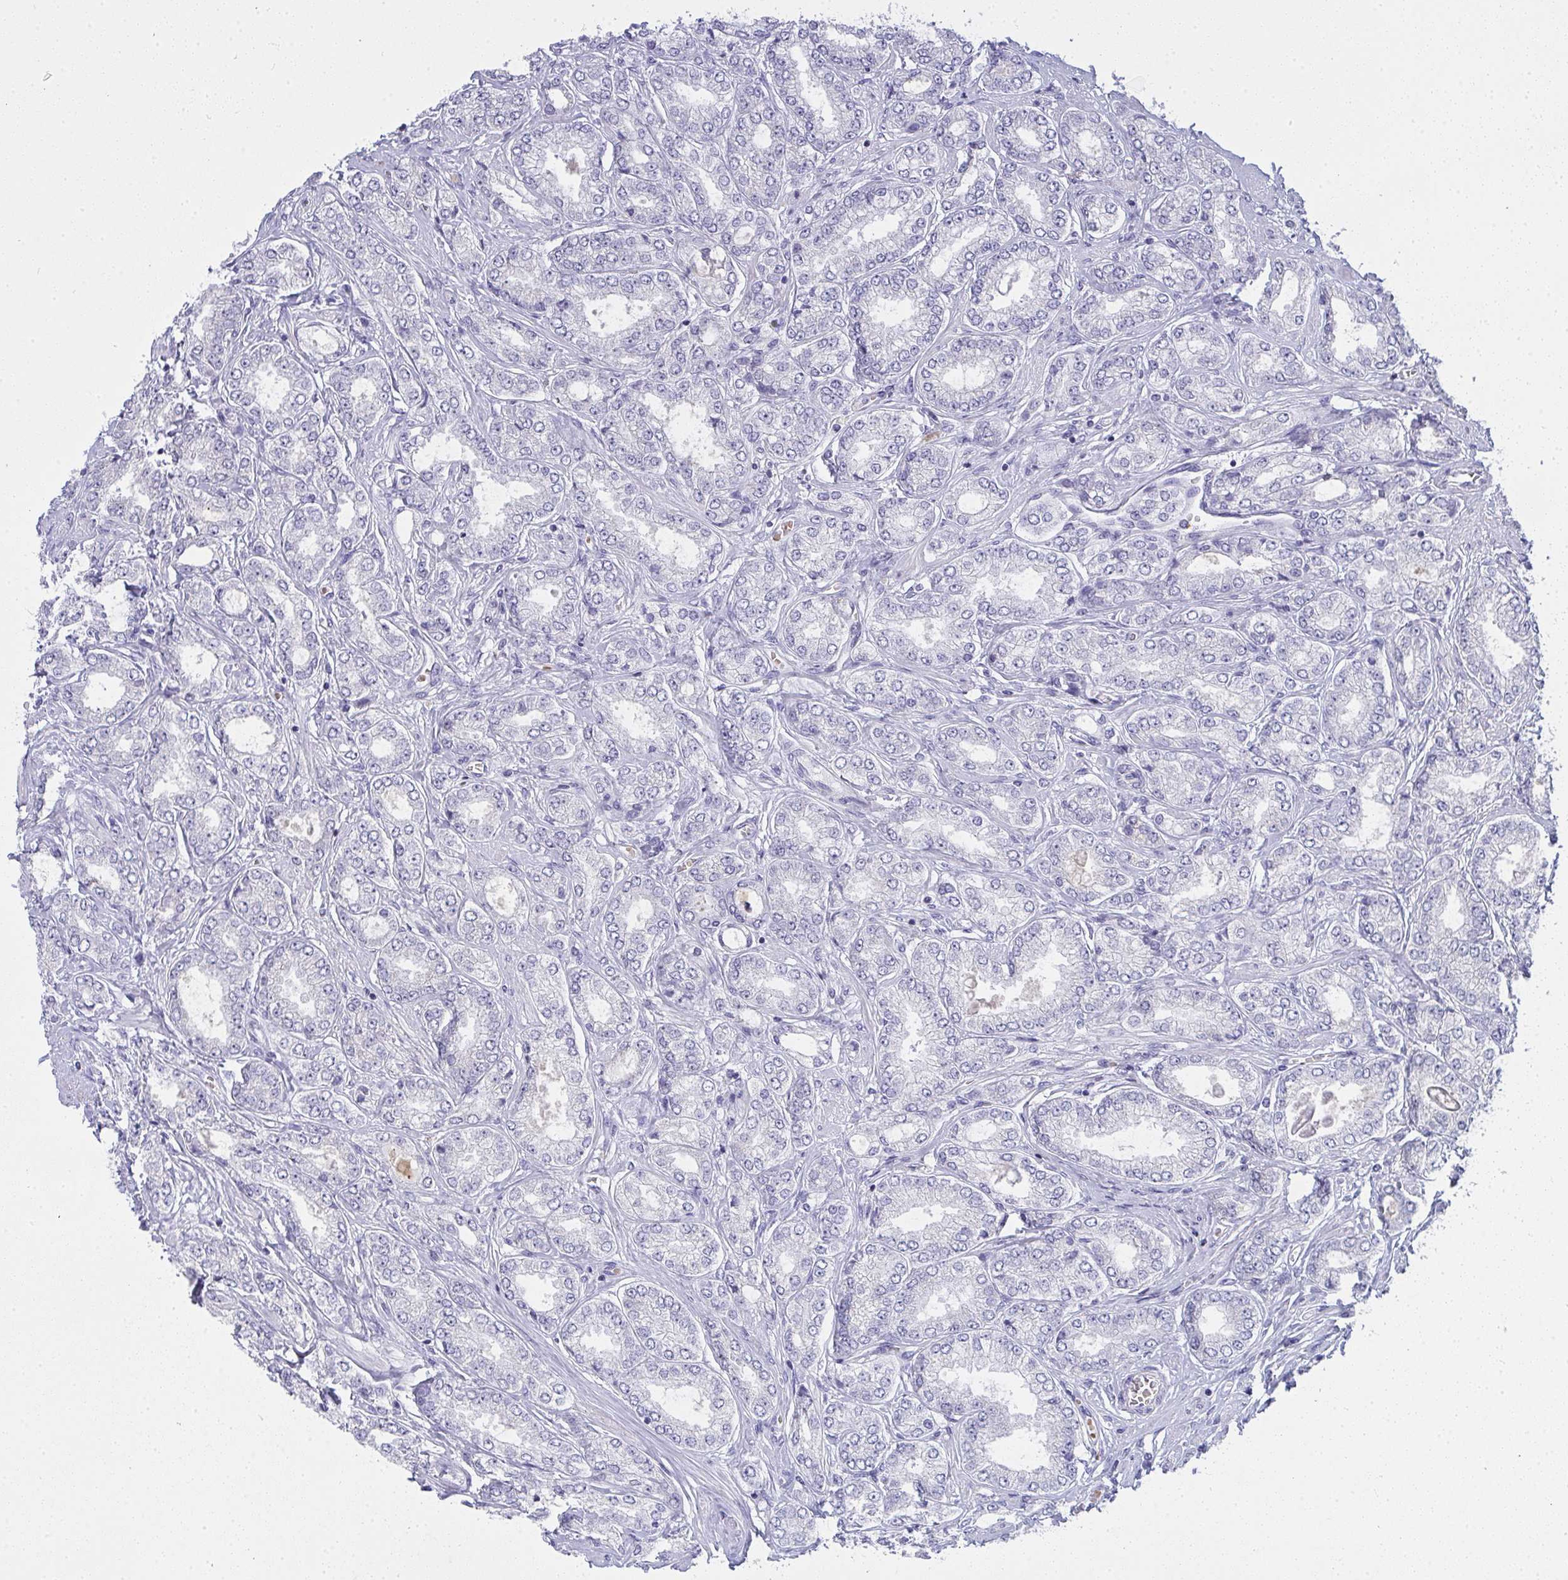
{"staining": {"intensity": "negative", "quantity": "none", "location": "none"}, "tissue": "prostate cancer", "cell_type": "Tumor cells", "image_type": "cancer", "snomed": [{"axis": "morphology", "description": "Adenocarcinoma, High grade"}, {"axis": "topography", "description": "Prostate"}], "caption": "Tumor cells are negative for brown protein staining in prostate cancer (adenocarcinoma (high-grade)). (DAB immunohistochemistry (IHC) visualized using brightfield microscopy, high magnification).", "gene": "ZNF182", "patient": {"sex": "male", "age": 68}}